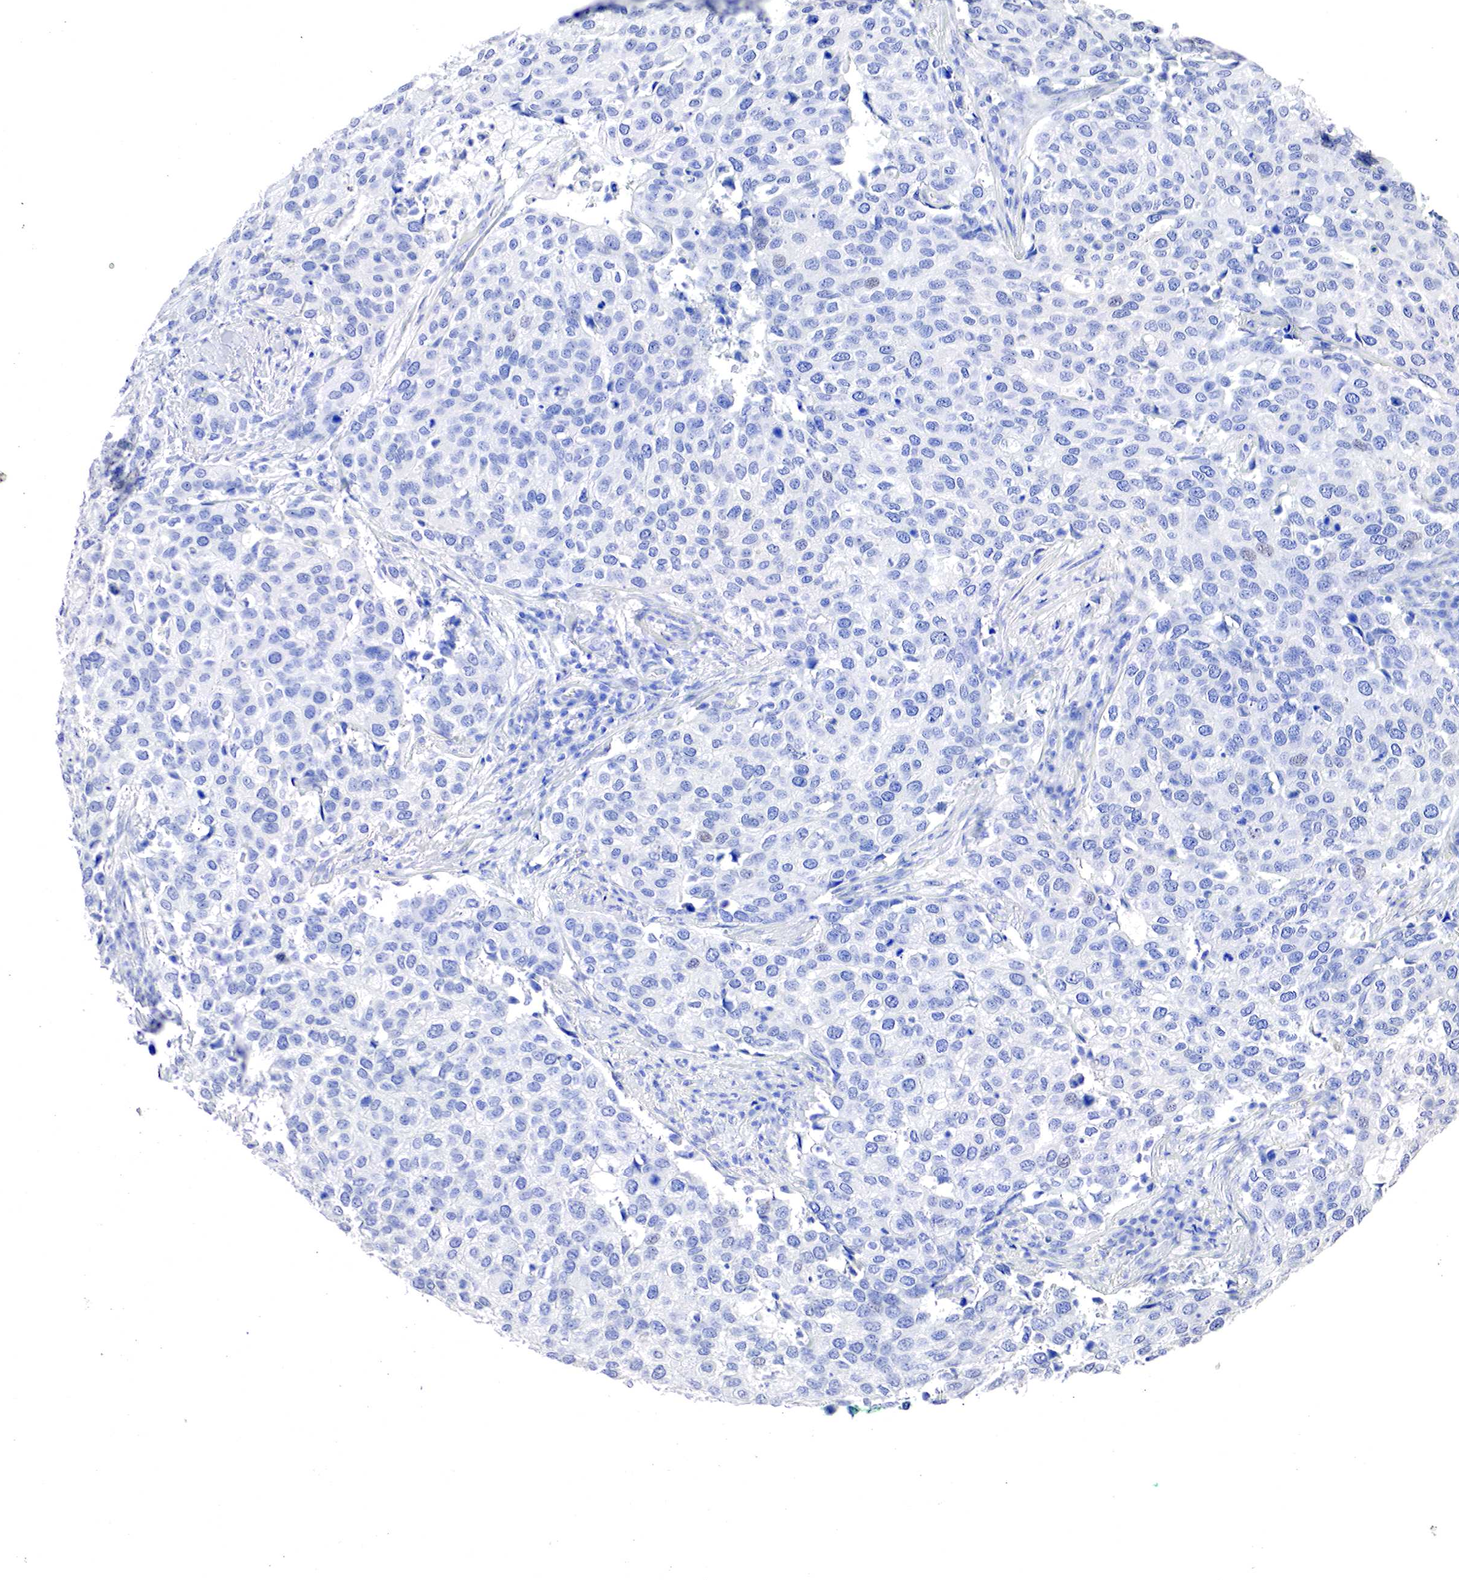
{"staining": {"intensity": "negative", "quantity": "none", "location": "none"}, "tissue": "cervical cancer", "cell_type": "Tumor cells", "image_type": "cancer", "snomed": [{"axis": "morphology", "description": "Squamous cell carcinoma, NOS"}, {"axis": "topography", "description": "Cervix"}], "caption": "Cervical cancer stained for a protein using IHC demonstrates no expression tumor cells.", "gene": "OTC", "patient": {"sex": "female", "age": 54}}